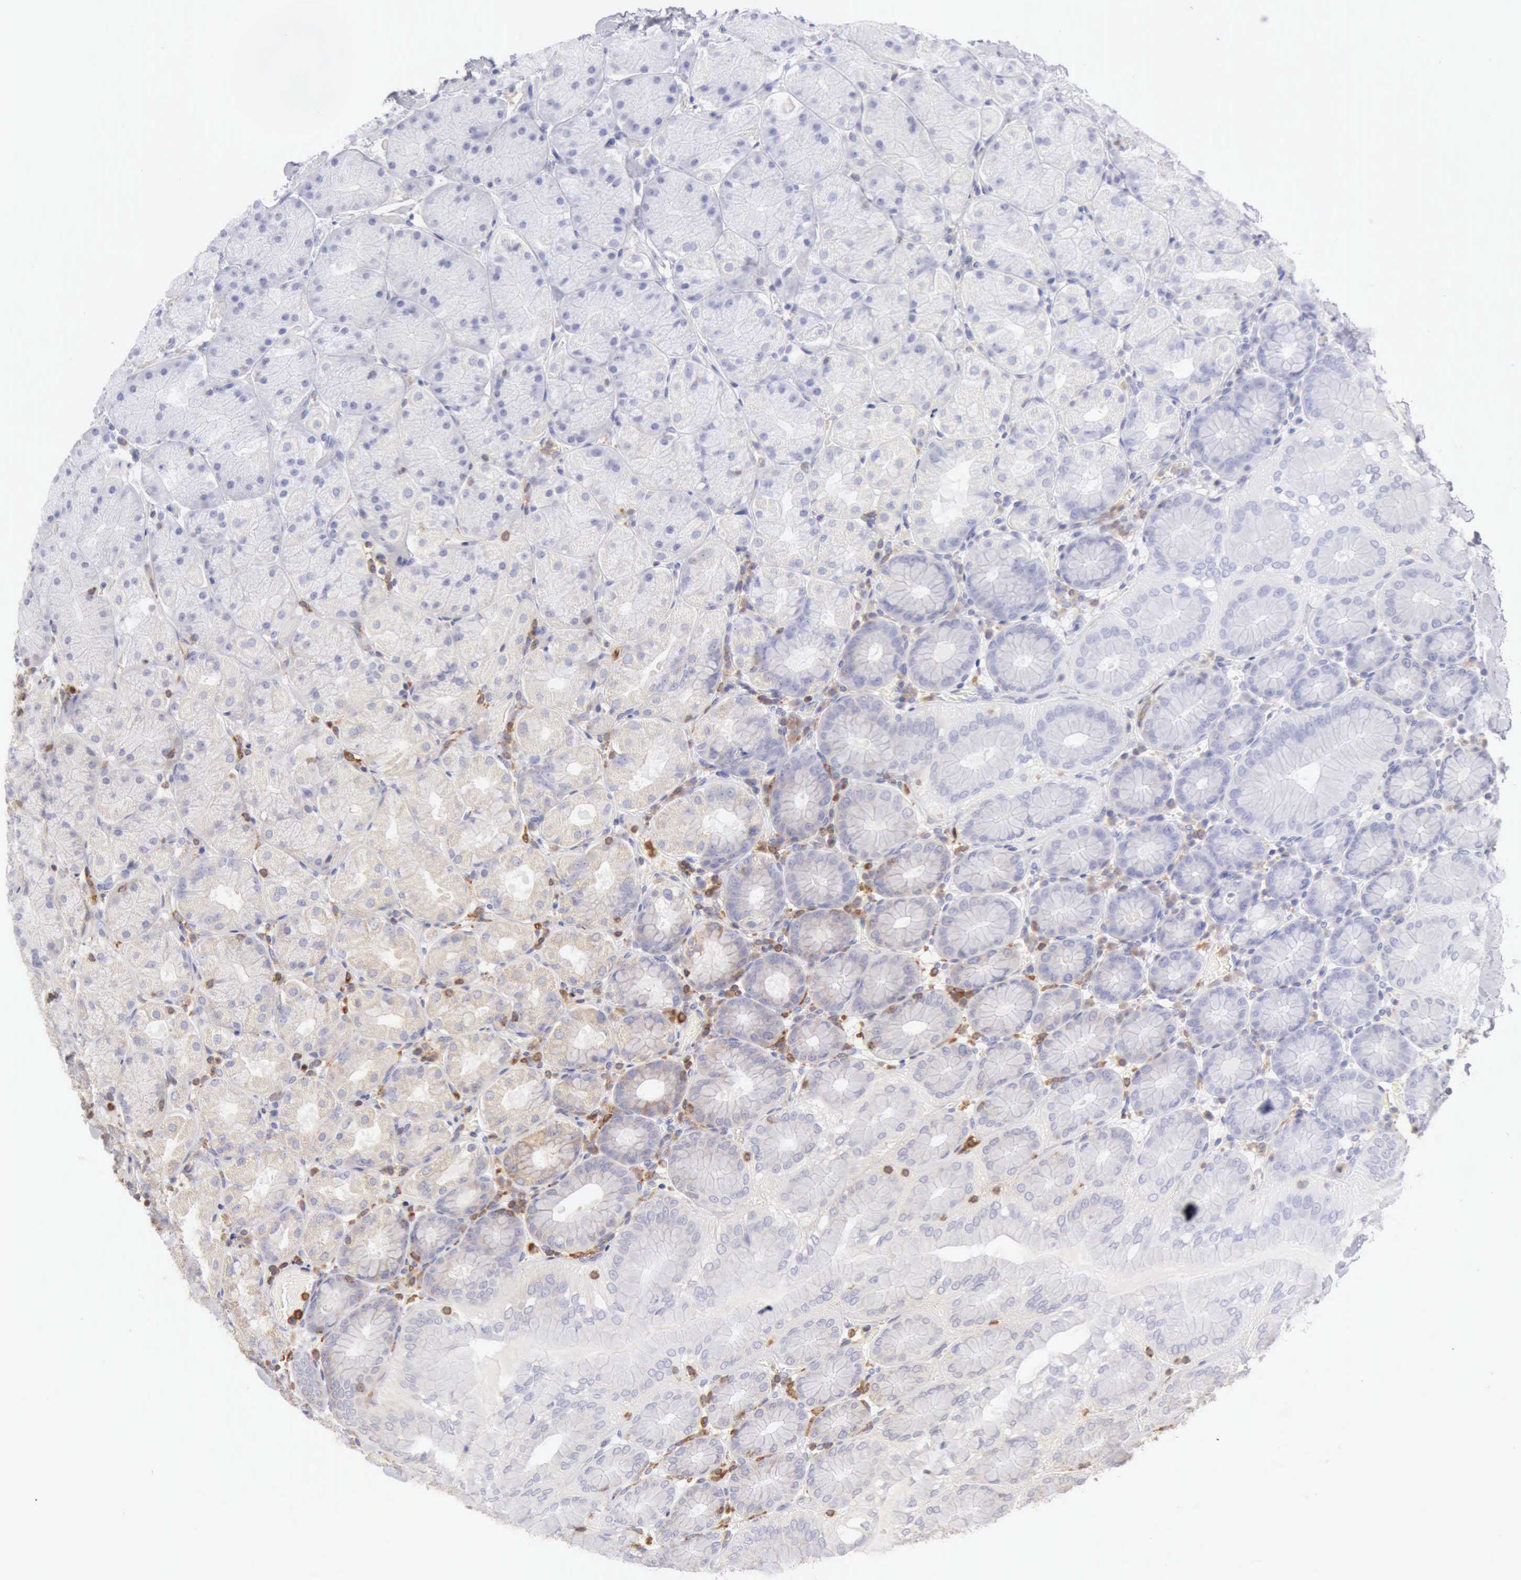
{"staining": {"intensity": "negative", "quantity": "none", "location": "none"}, "tissue": "stomach", "cell_type": "Glandular cells", "image_type": "normal", "snomed": [{"axis": "morphology", "description": "Normal tissue, NOS"}, {"axis": "topography", "description": "Stomach, upper"}, {"axis": "topography", "description": "Stomach"}], "caption": "Human stomach stained for a protein using immunohistochemistry (IHC) exhibits no positivity in glandular cells.", "gene": "ARHGAP4", "patient": {"sex": "male", "age": 76}}